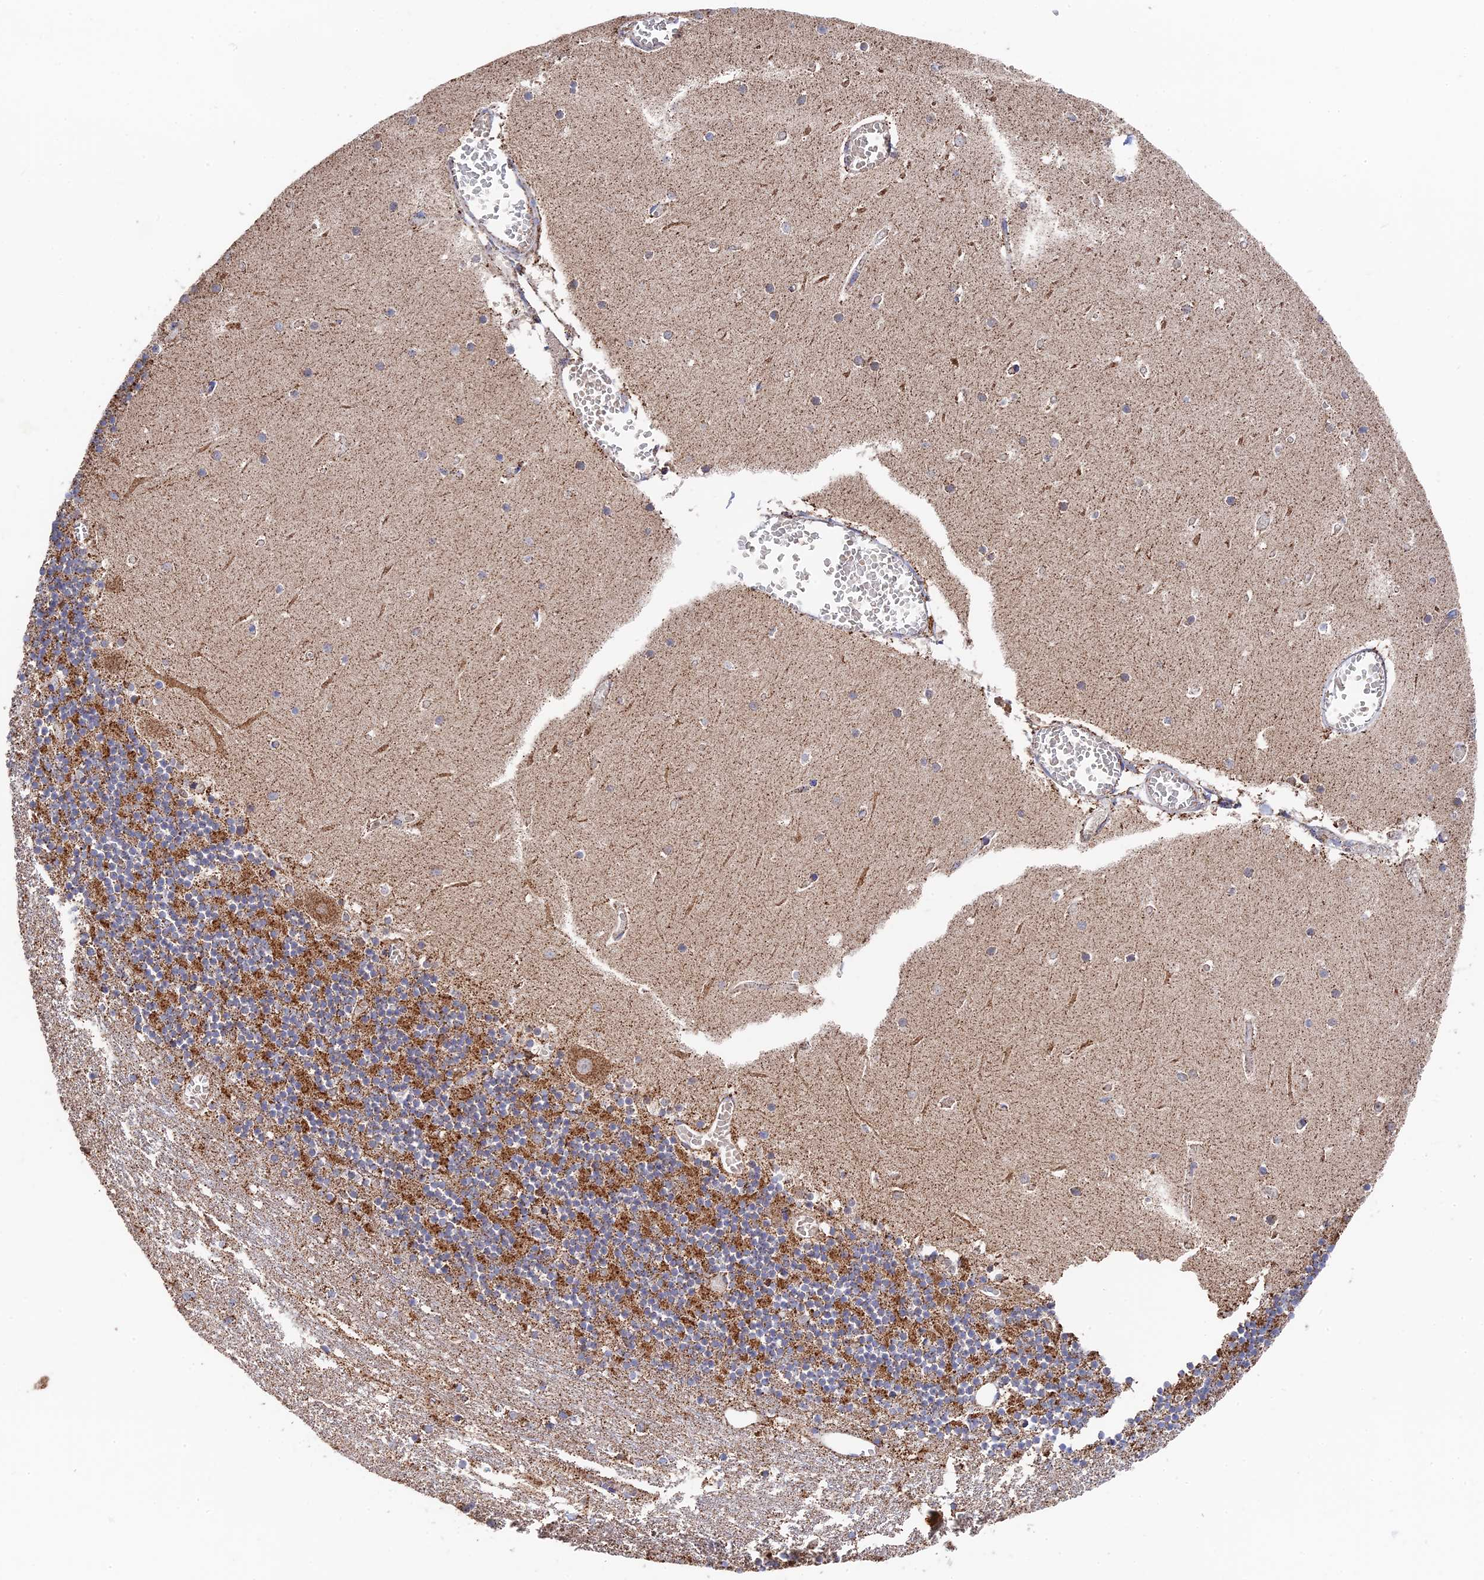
{"staining": {"intensity": "moderate", "quantity": "25%-75%", "location": "cytoplasmic/membranous"}, "tissue": "cerebellum", "cell_type": "Cells in granular layer", "image_type": "normal", "snomed": [{"axis": "morphology", "description": "Normal tissue, NOS"}, {"axis": "topography", "description": "Cerebellum"}], "caption": "The micrograph shows immunohistochemical staining of unremarkable cerebellum. There is moderate cytoplasmic/membranous positivity is present in approximately 25%-75% of cells in granular layer. Immunohistochemistry (ihc) stains the protein of interest in brown and the nuclei are stained blue.", "gene": "HAUS8", "patient": {"sex": "female", "age": 28}}